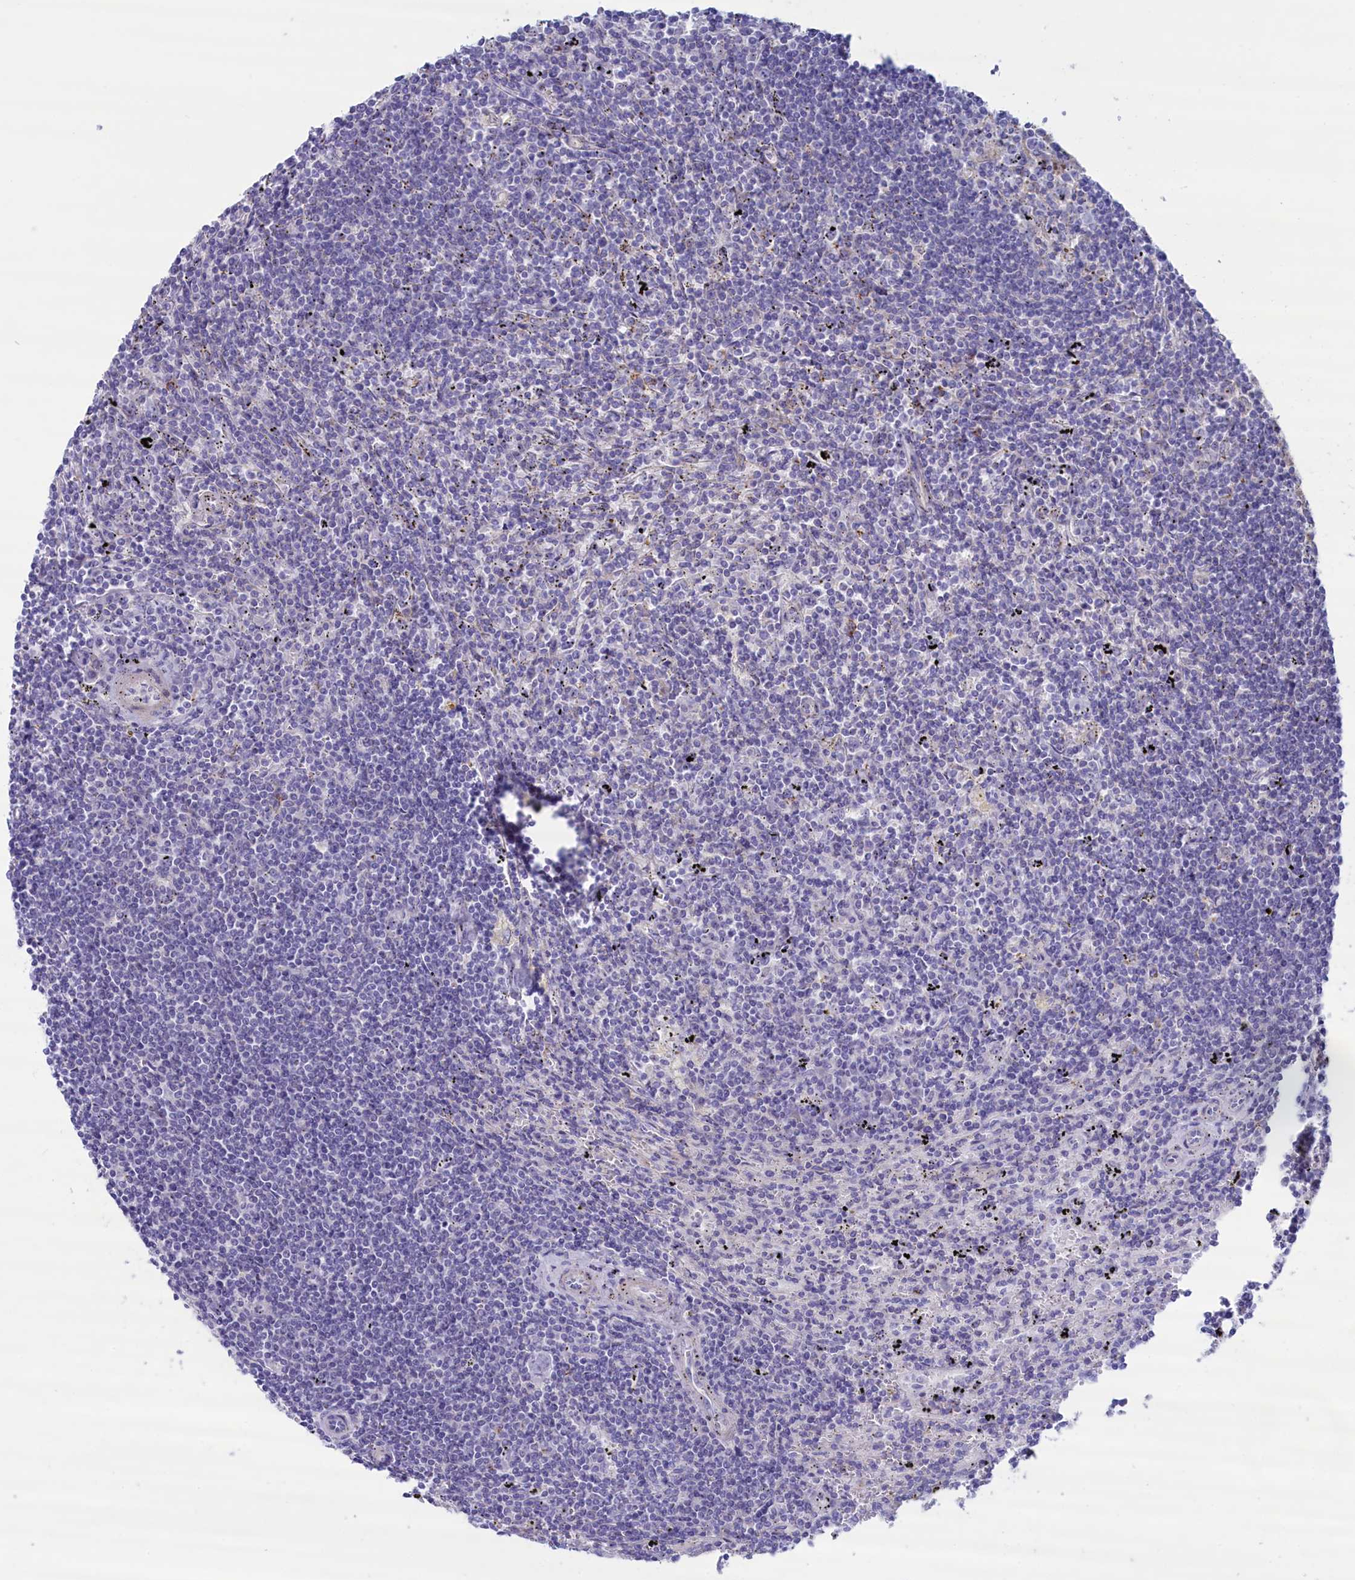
{"staining": {"intensity": "negative", "quantity": "none", "location": "none"}, "tissue": "lymphoma", "cell_type": "Tumor cells", "image_type": "cancer", "snomed": [{"axis": "morphology", "description": "Malignant lymphoma, non-Hodgkin's type, Low grade"}, {"axis": "topography", "description": "Spleen"}], "caption": "Immunohistochemistry (IHC) of human low-grade malignant lymphoma, non-Hodgkin's type reveals no positivity in tumor cells.", "gene": "MPV17L2", "patient": {"sex": "male", "age": 76}}